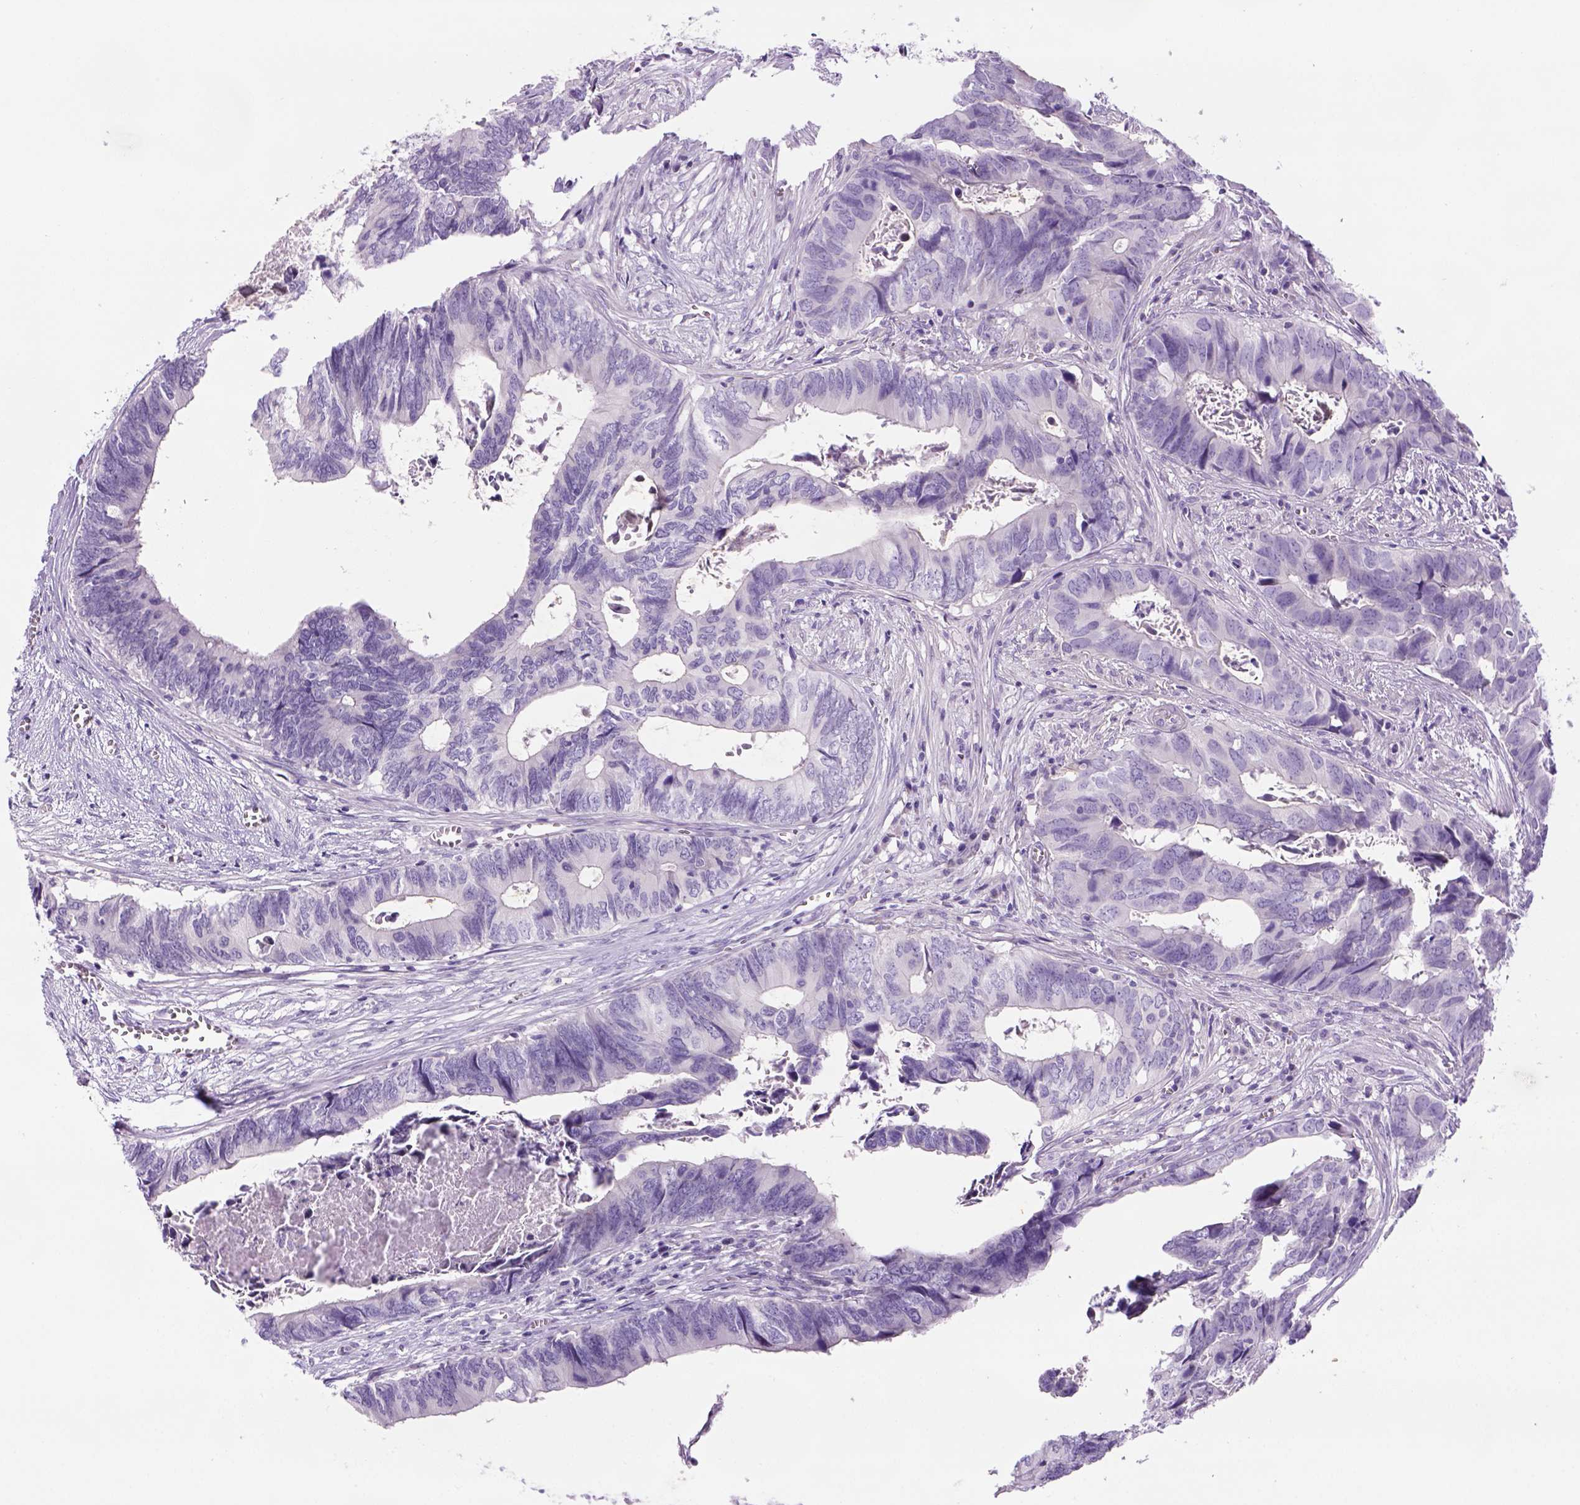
{"staining": {"intensity": "negative", "quantity": "none", "location": "none"}, "tissue": "colorectal cancer", "cell_type": "Tumor cells", "image_type": "cancer", "snomed": [{"axis": "morphology", "description": "Adenocarcinoma, NOS"}, {"axis": "topography", "description": "Colon"}], "caption": "DAB immunohistochemical staining of colorectal cancer (adenocarcinoma) exhibits no significant staining in tumor cells.", "gene": "DNAH11", "patient": {"sex": "female", "age": 82}}